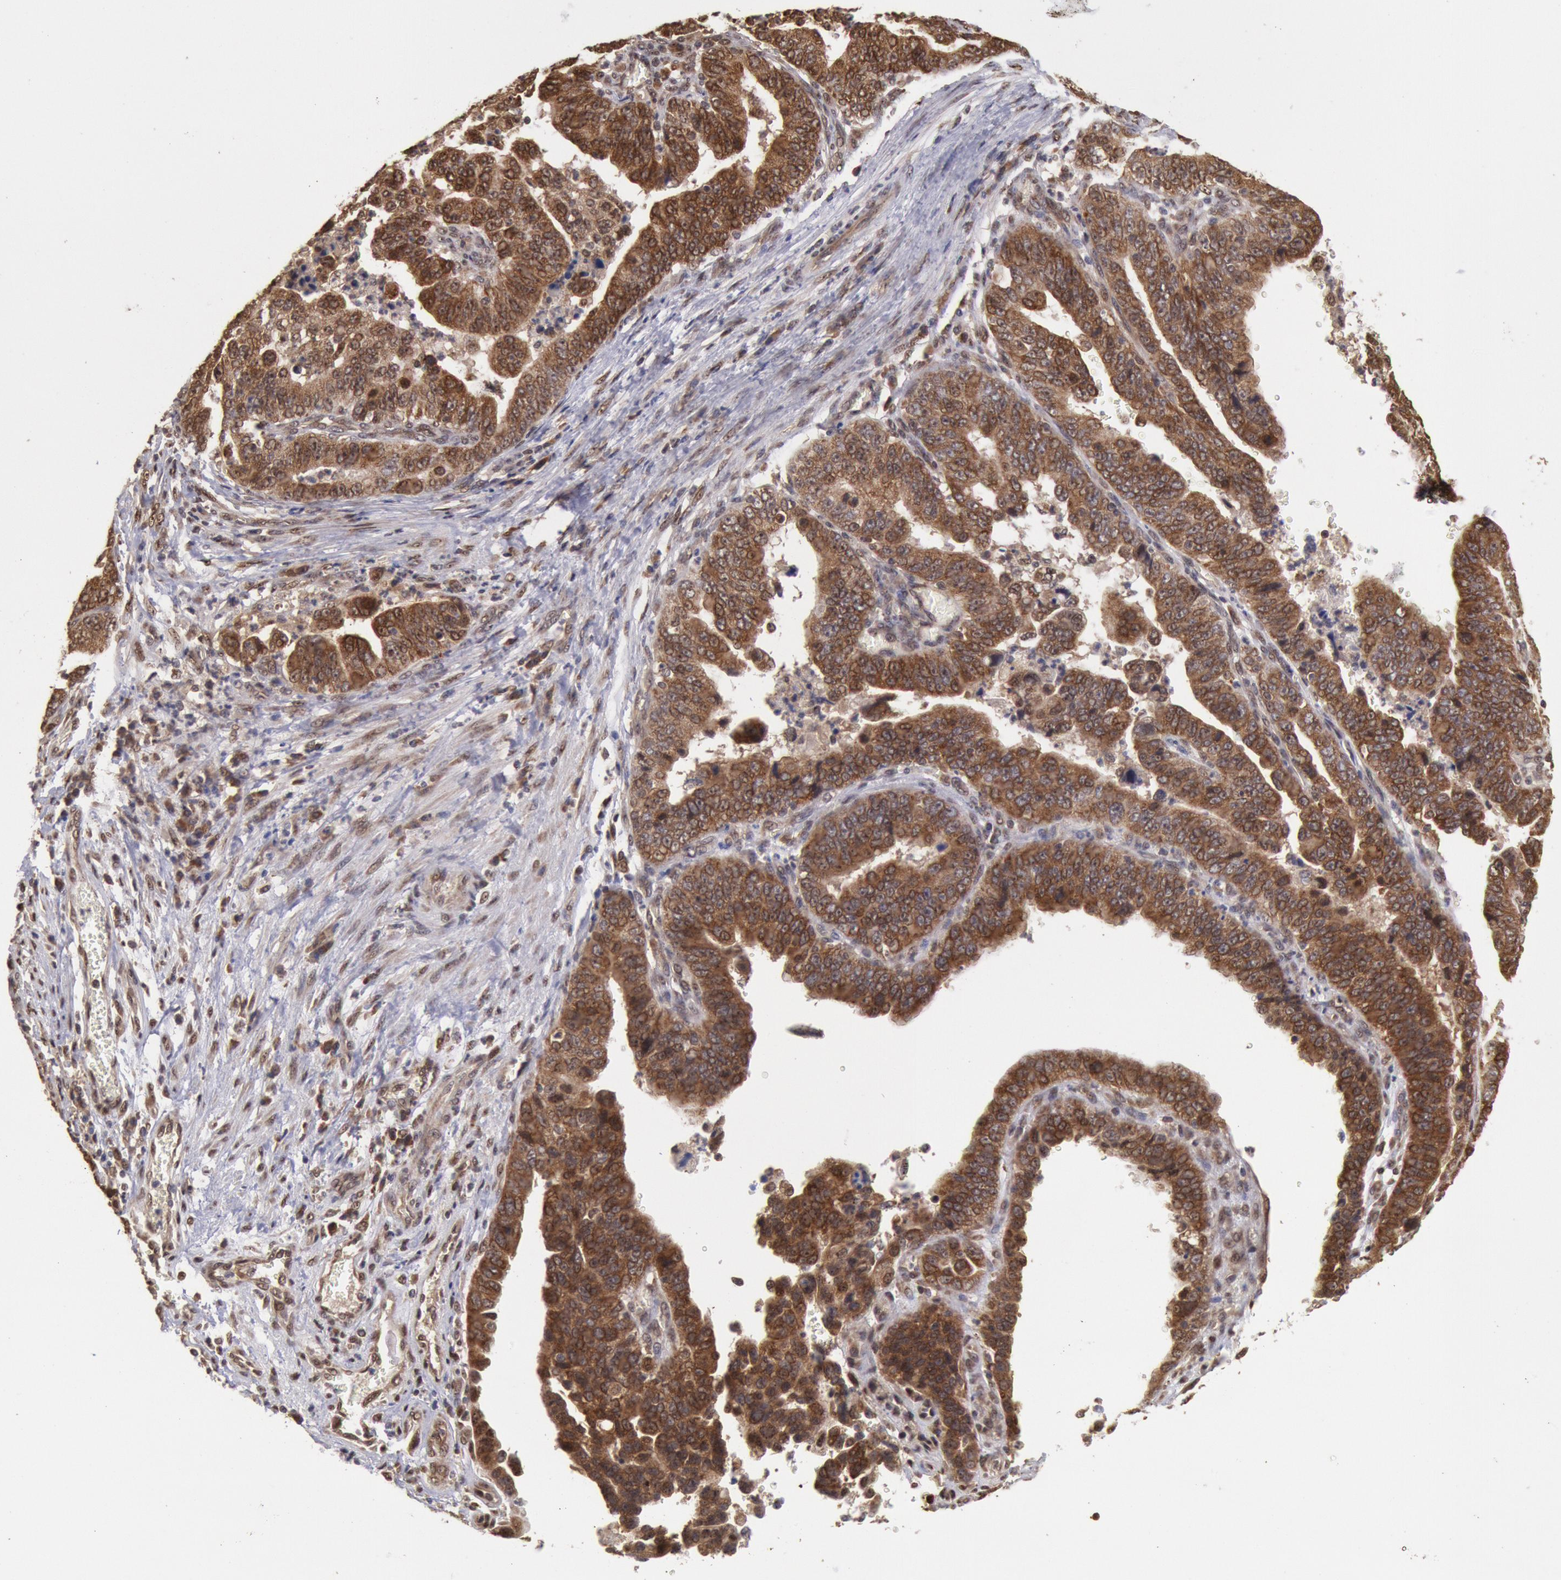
{"staining": {"intensity": "moderate", "quantity": ">75%", "location": "cytoplasmic/membranous"}, "tissue": "stomach cancer", "cell_type": "Tumor cells", "image_type": "cancer", "snomed": [{"axis": "morphology", "description": "Adenocarcinoma, NOS"}, {"axis": "topography", "description": "Stomach, upper"}], "caption": "Human stomach cancer (adenocarcinoma) stained with a brown dye demonstrates moderate cytoplasmic/membranous positive staining in approximately >75% of tumor cells.", "gene": "STX17", "patient": {"sex": "female", "age": 50}}